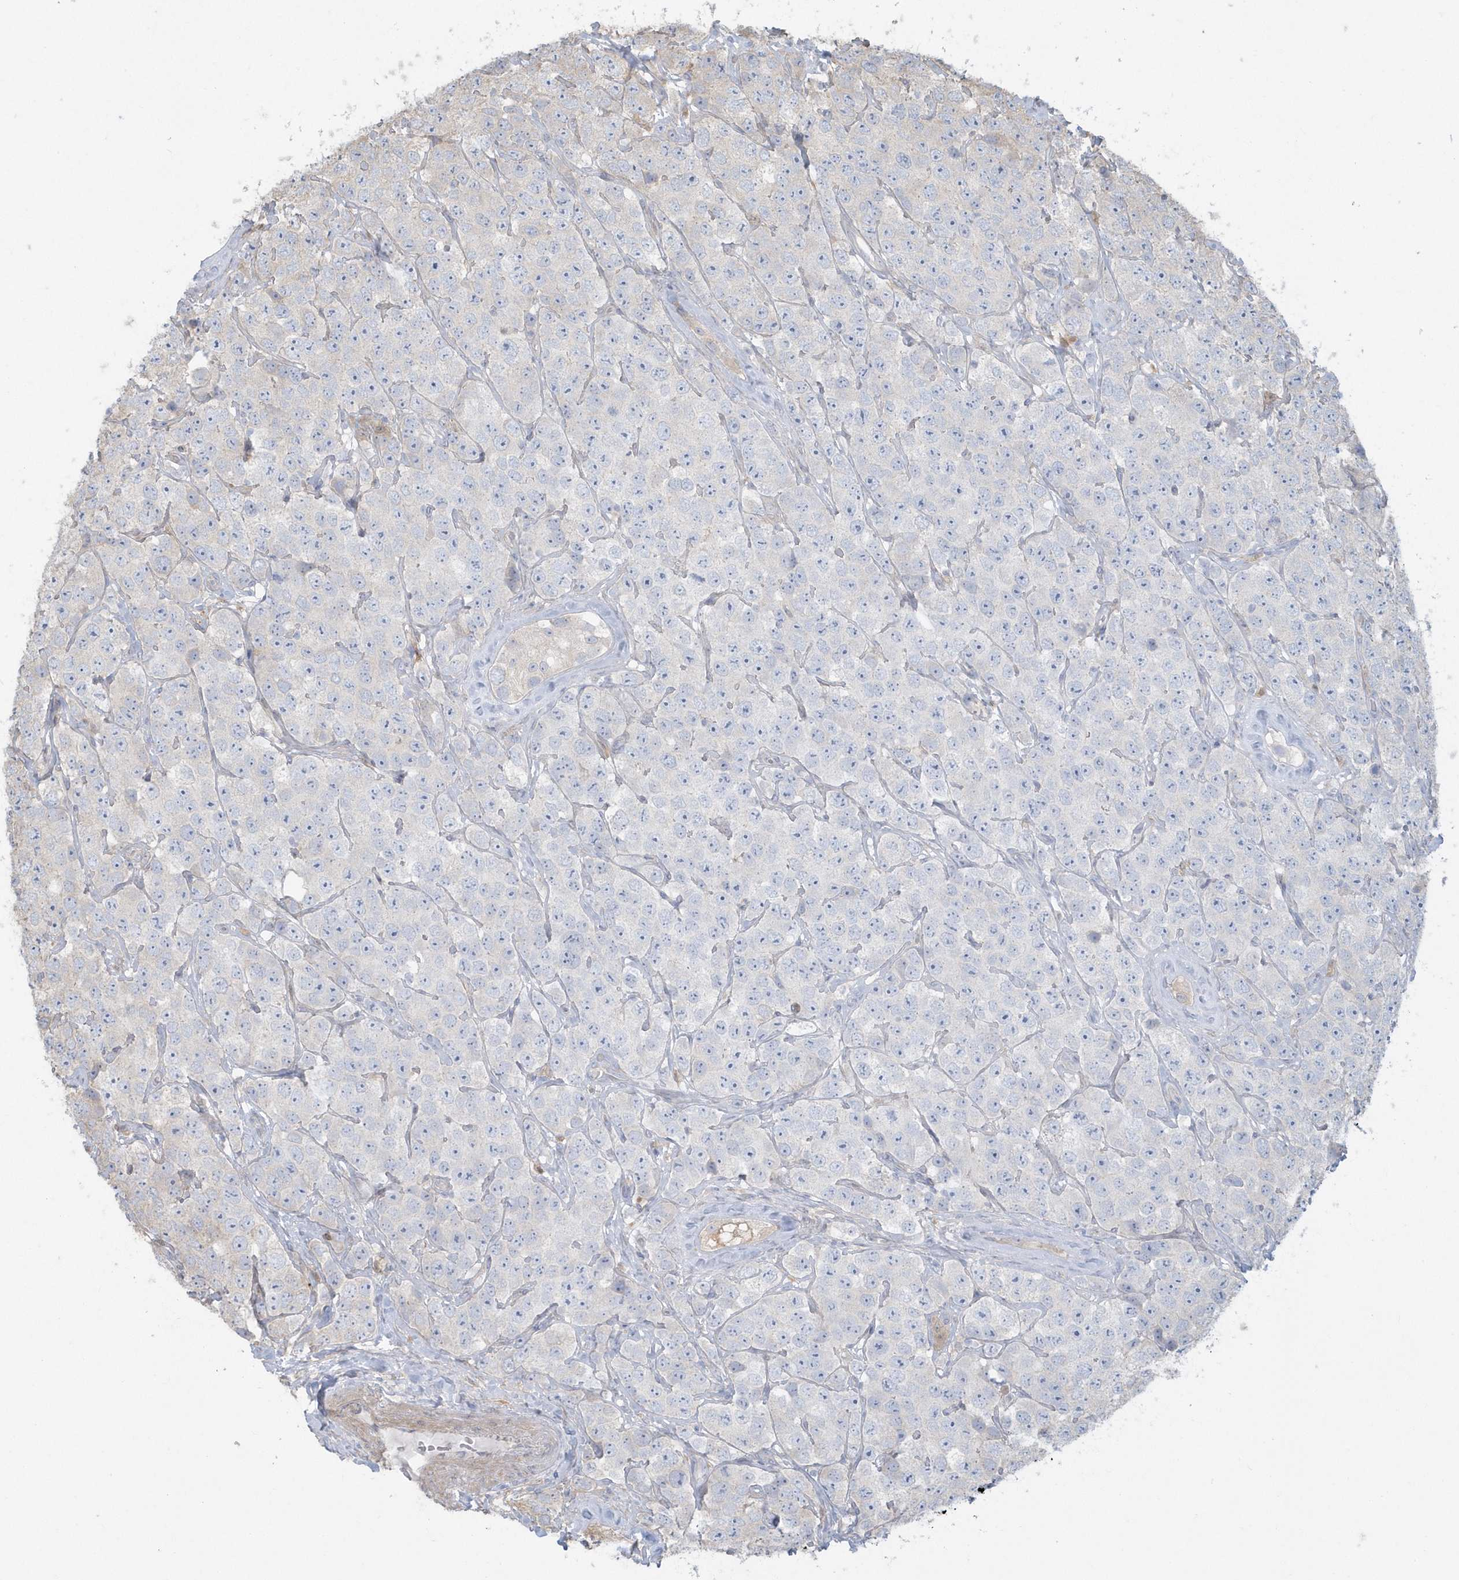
{"staining": {"intensity": "weak", "quantity": "<25%", "location": "cytoplasmic/membranous"}, "tissue": "testis cancer", "cell_type": "Tumor cells", "image_type": "cancer", "snomed": [{"axis": "morphology", "description": "Seminoma, NOS"}, {"axis": "topography", "description": "Testis"}], "caption": "Tumor cells are negative for protein expression in human testis cancer (seminoma).", "gene": "HNMT", "patient": {"sex": "male", "age": 28}}